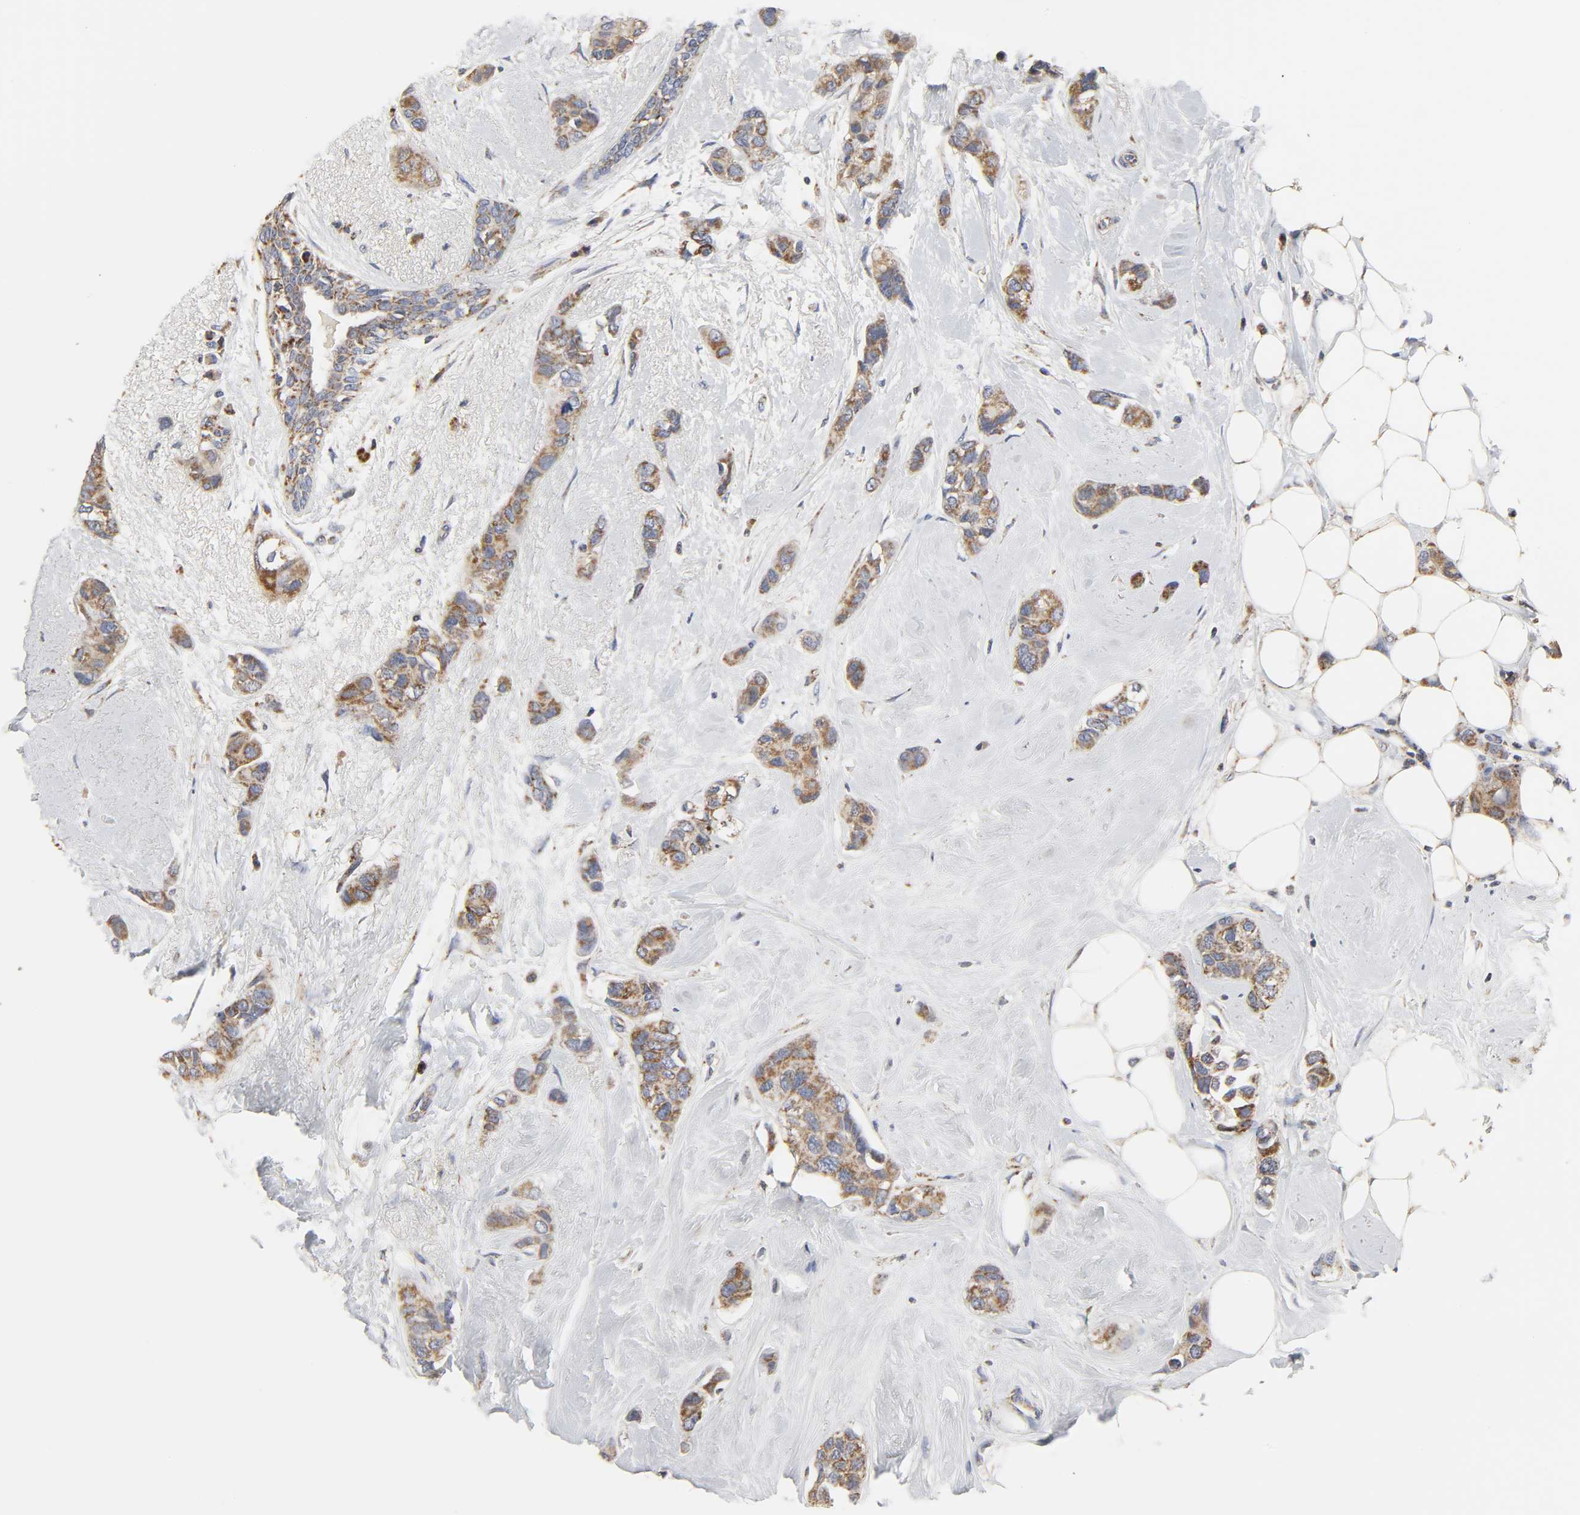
{"staining": {"intensity": "strong", "quantity": ">75%", "location": "cytoplasmic/membranous"}, "tissue": "breast cancer", "cell_type": "Tumor cells", "image_type": "cancer", "snomed": [{"axis": "morphology", "description": "Duct carcinoma"}, {"axis": "topography", "description": "Breast"}], "caption": "Breast cancer (invasive ductal carcinoma) stained for a protein (brown) shows strong cytoplasmic/membranous positive staining in about >75% of tumor cells.", "gene": "COX6B1", "patient": {"sex": "female", "age": 51}}